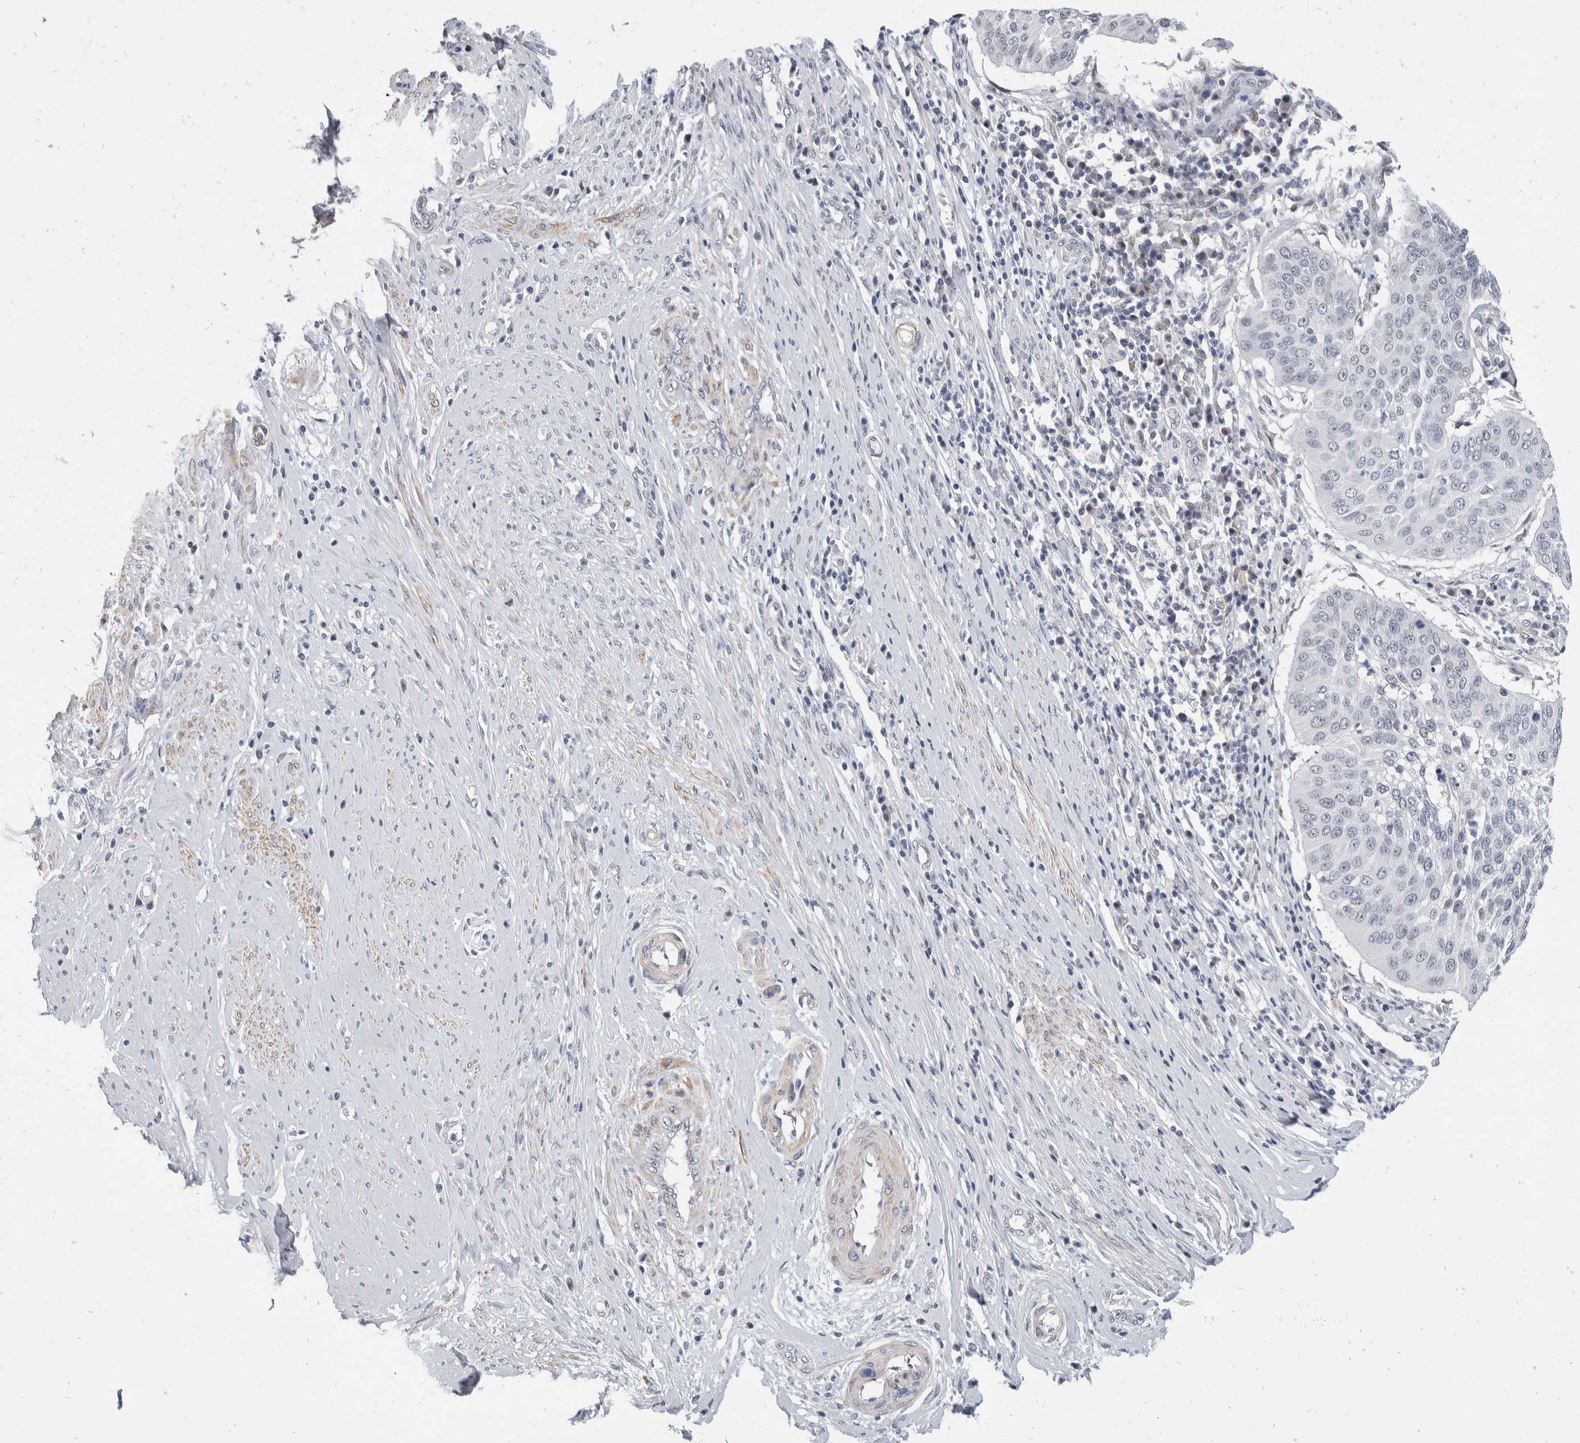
{"staining": {"intensity": "negative", "quantity": "none", "location": "none"}, "tissue": "cervical cancer", "cell_type": "Tumor cells", "image_type": "cancer", "snomed": [{"axis": "morphology", "description": "Normal tissue, NOS"}, {"axis": "morphology", "description": "Squamous cell carcinoma, NOS"}, {"axis": "topography", "description": "Cervix"}], "caption": "Protein analysis of cervical cancer (squamous cell carcinoma) shows no significant positivity in tumor cells.", "gene": "CATSPERD", "patient": {"sex": "female", "age": 39}}